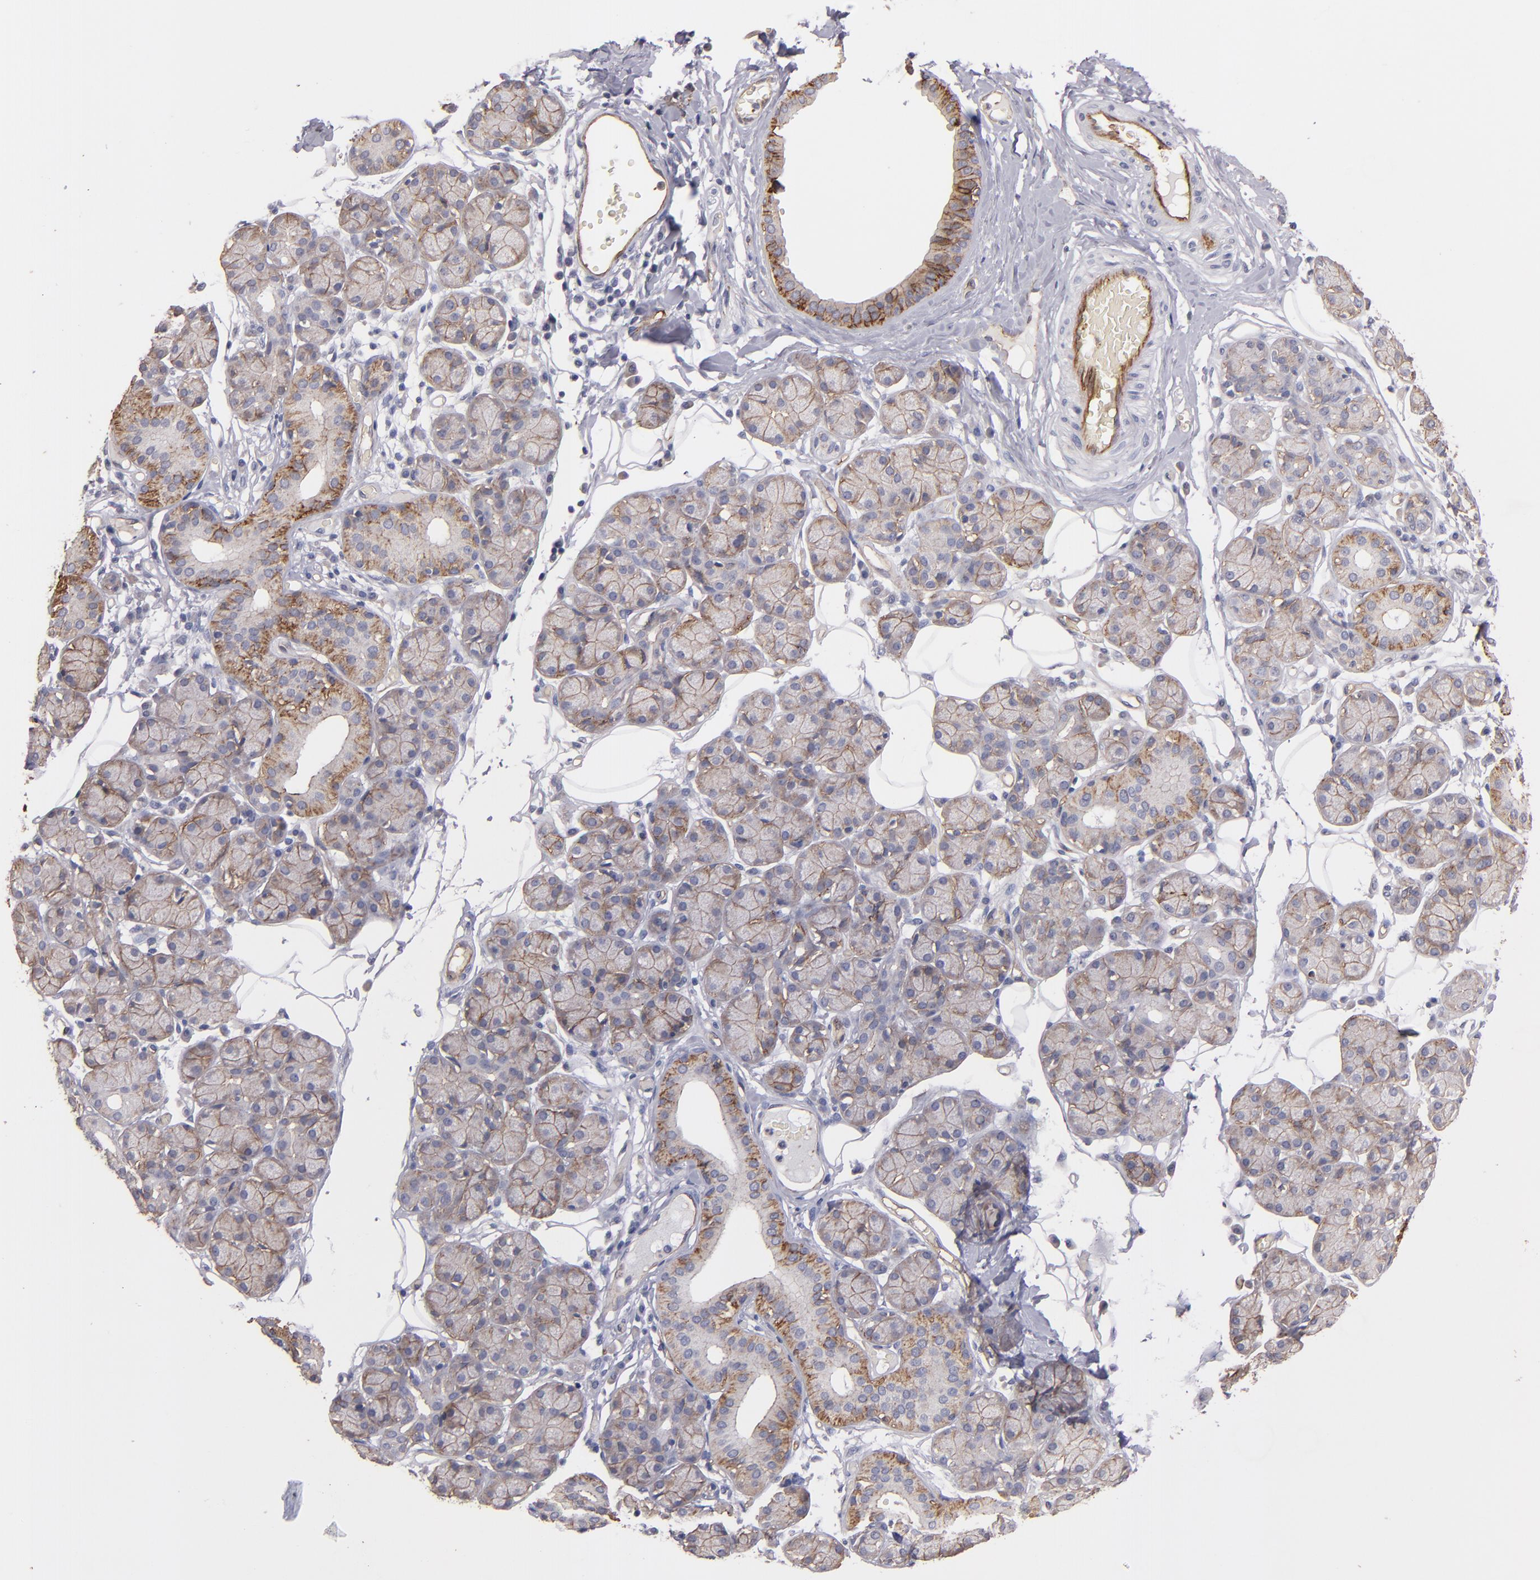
{"staining": {"intensity": "weak", "quantity": ">75%", "location": "cytoplasmic/membranous"}, "tissue": "salivary gland", "cell_type": "Glandular cells", "image_type": "normal", "snomed": [{"axis": "morphology", "description": "Normal tissue, NOS"}, {"axis": "topography", "description": "Salivary gland"}], "caption": "This is a photomicrograph of immunohistochemistry (IHC) staining of unremarkable salivary gland, which shows weak positivity in the cytoplasmic/membranous of glandular cells.", "gene": "CLDN5", "patient": {"sex": "male", "age": 54}}